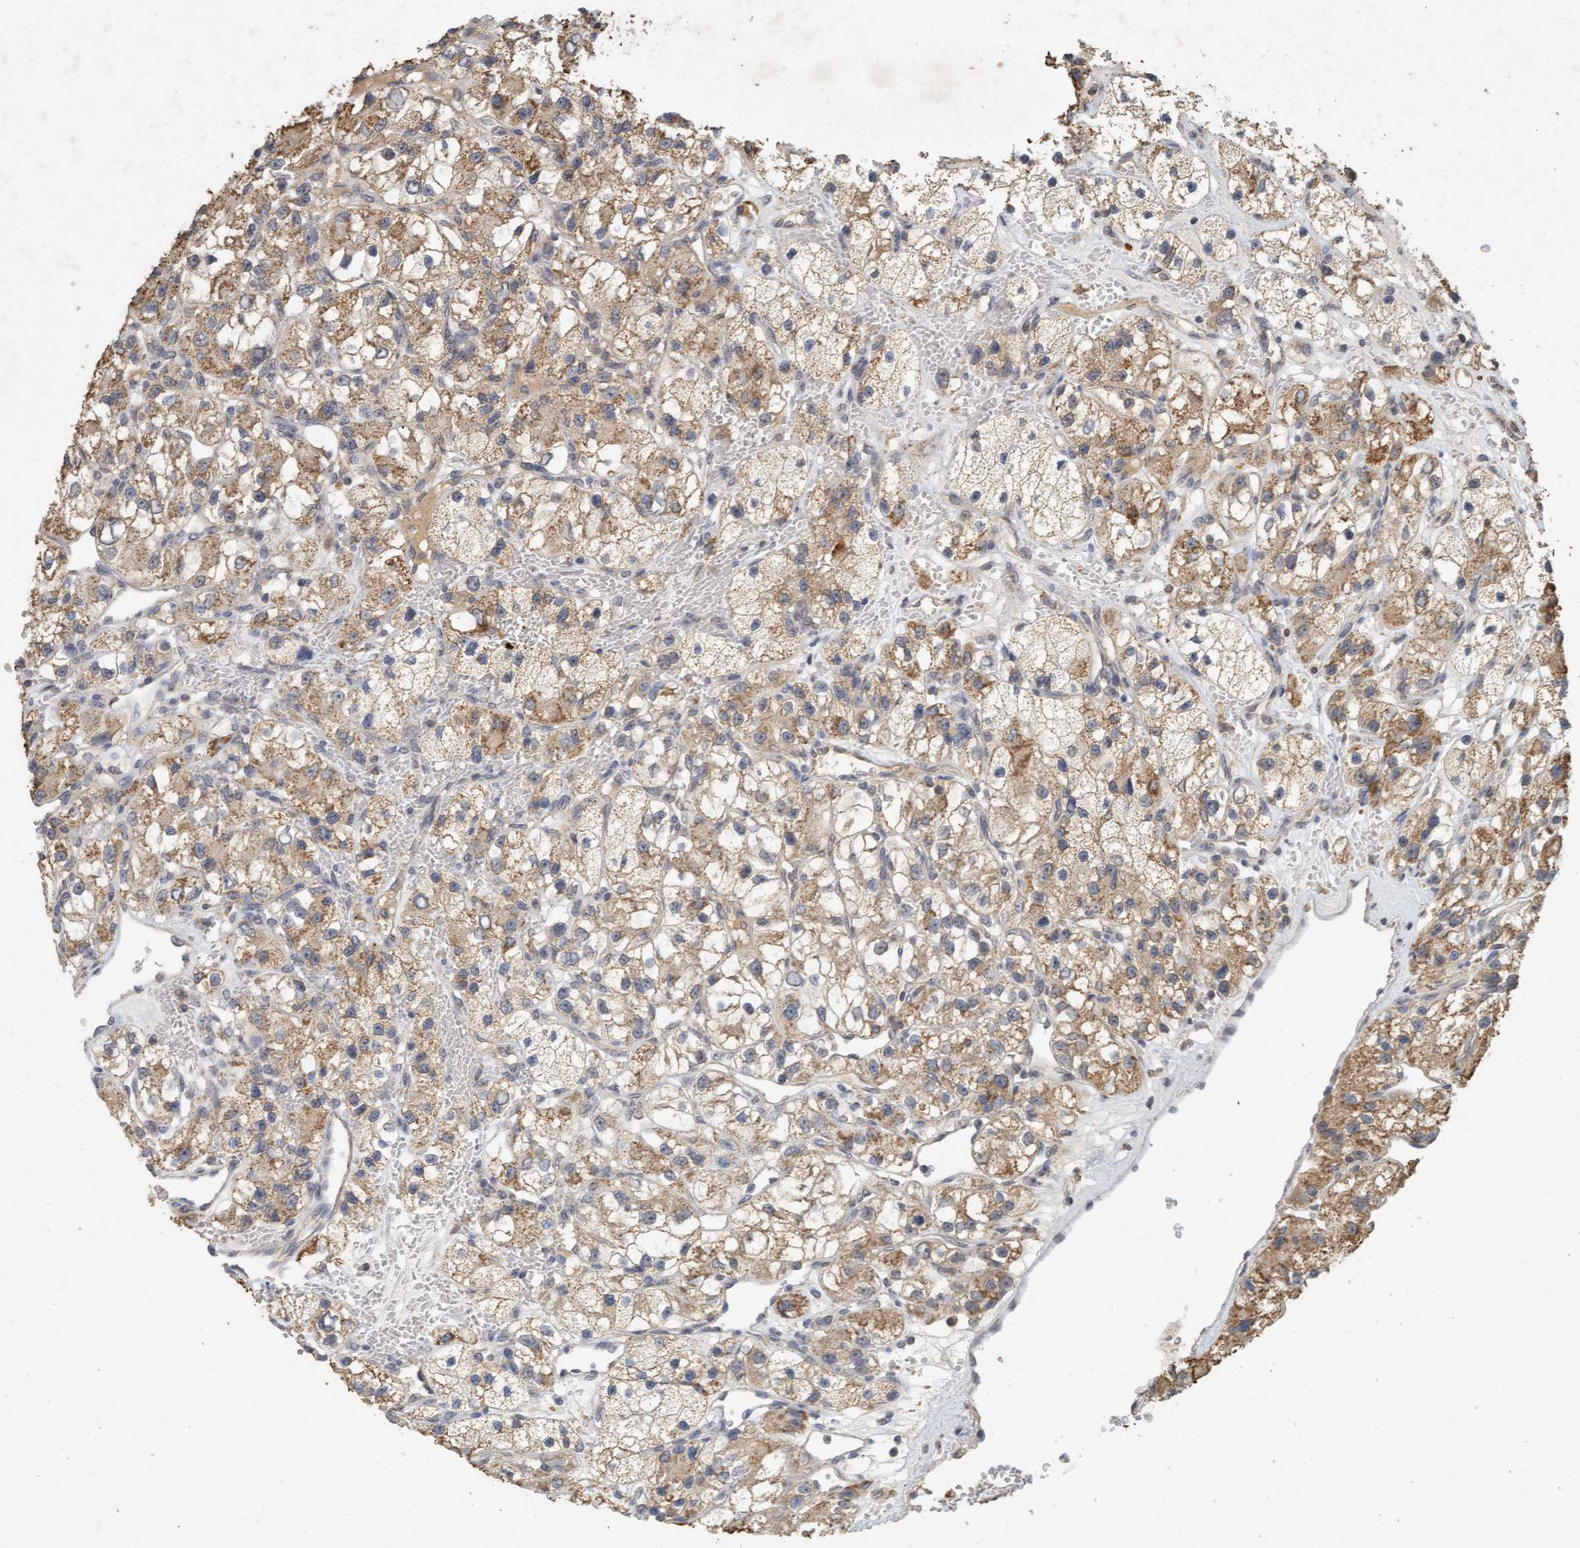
{"staining": {"intensity": "weak", "quantity": ">75%", "location": "cytoplasmic/membranous"}, "tissue": "renal cancer", "cell_type": "Tumor cells", "image_type": "cancer", "snomed": [{"axis": "morphology", "description": "Adenocarcinoma, NOS"}, {"axis": "topography", "description": "Kidney"}], "caption": "About >75% of tumor cells in human adenocarcinoma (renal) show weak cytoplasmic/membranous protein positivity as visualized by brown immunohistochemical staining.", "gene": "VSIG8", "patient": {"sex": "female", "age": 57}}